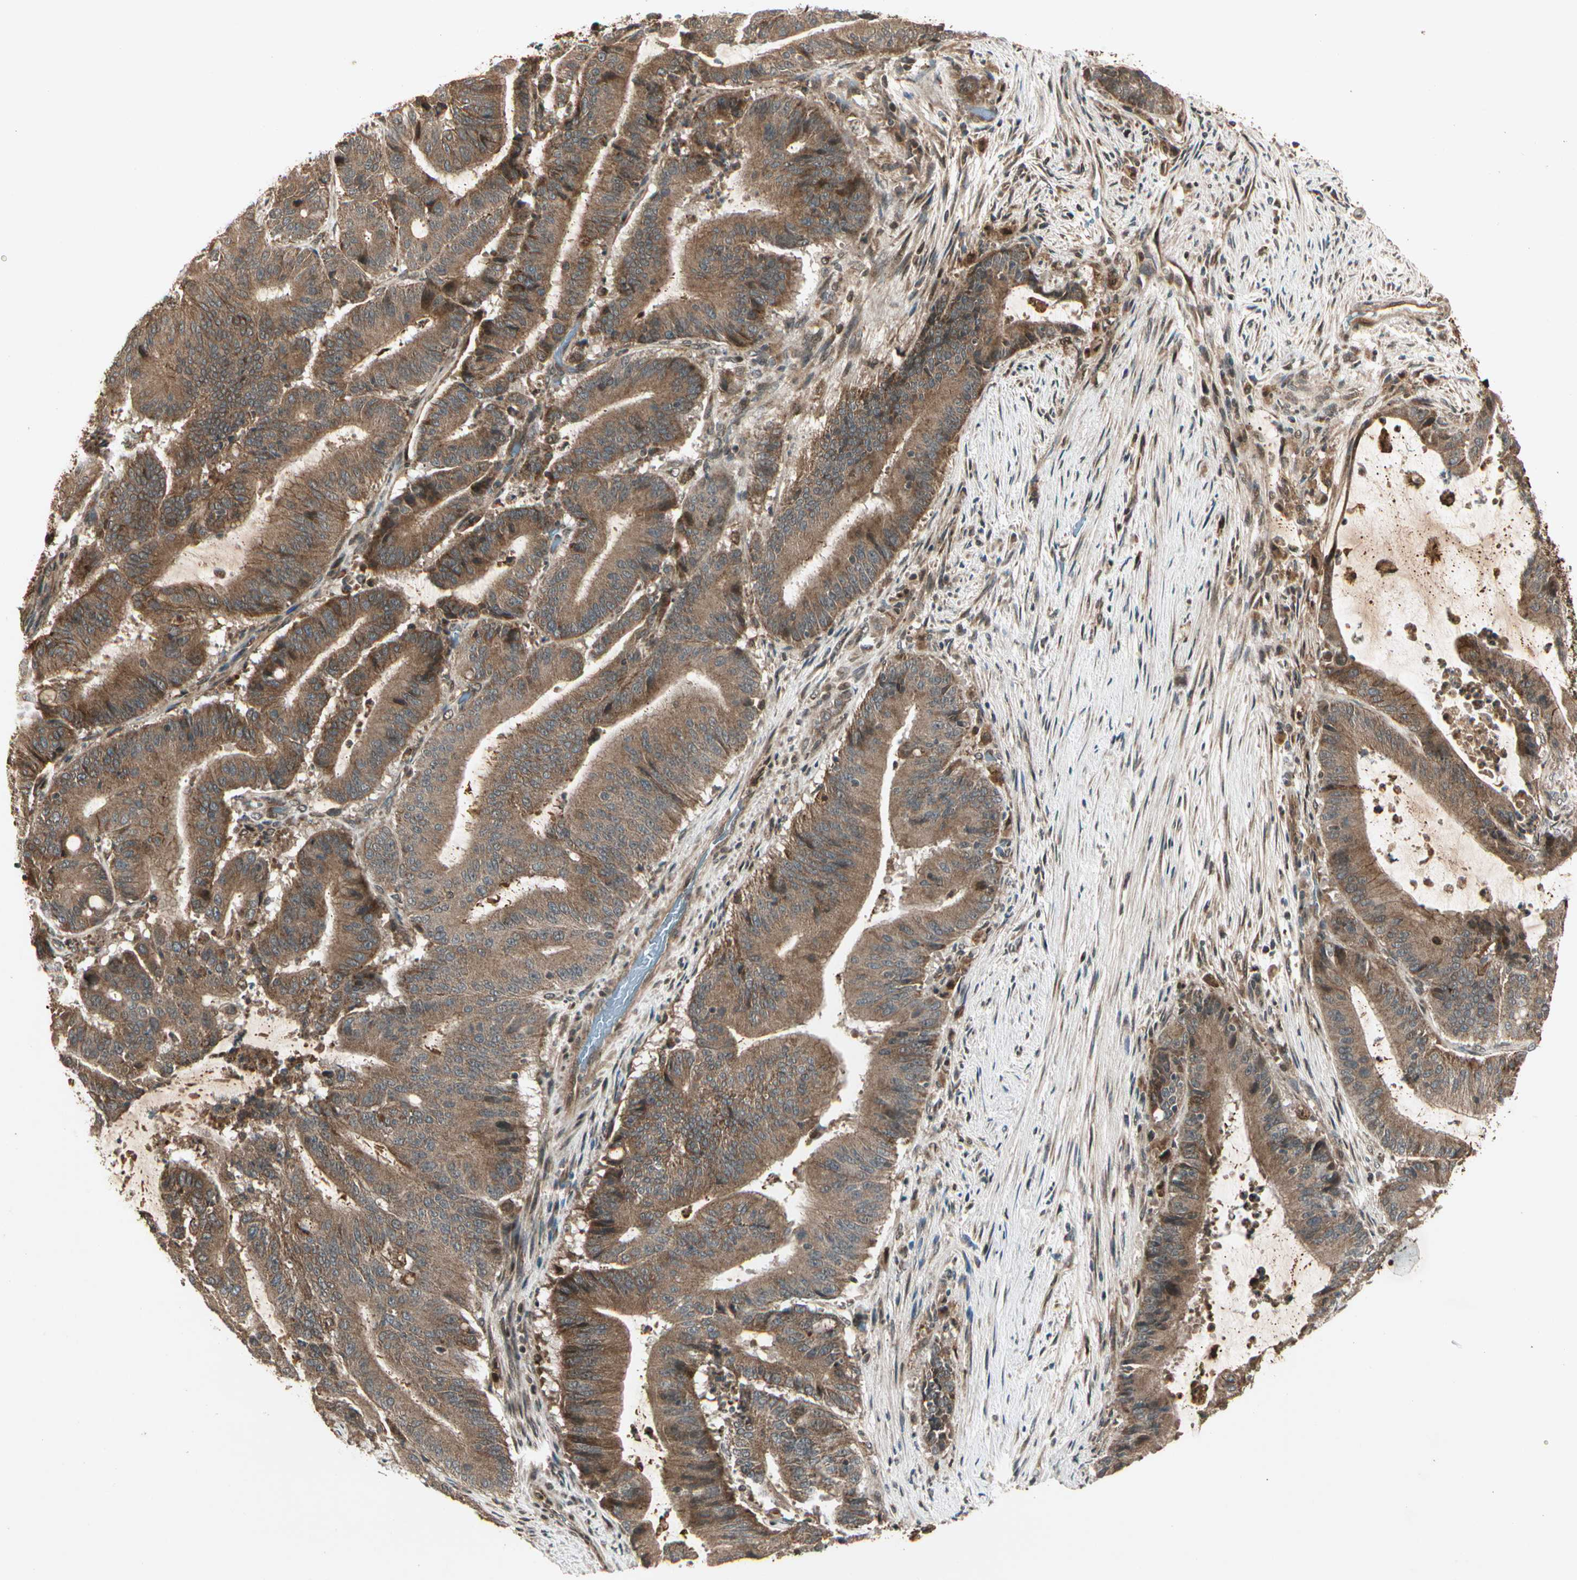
{"staining": {"intensity": "moderate", "quantity": ">75%", "location": "cytoplasmic/membranous"}, "tissue": "liver cancer", "cell_type": "Tumor cells", "image_type": "cancer", "snomed": [{"axis": "morphology", "description": "Cholangiocarcinoma"}, {"axis": "topography", "description": "Liver"}], "caption": "There is medium levels of moderate cytoplasmic/membranous positivity in tumor cells of liver cholangiocarcinoma, as demonstrated by immunohistochemical staining (brown color).", "gene": "GLUL", "patient": {"sex": "female", "age": 73}}